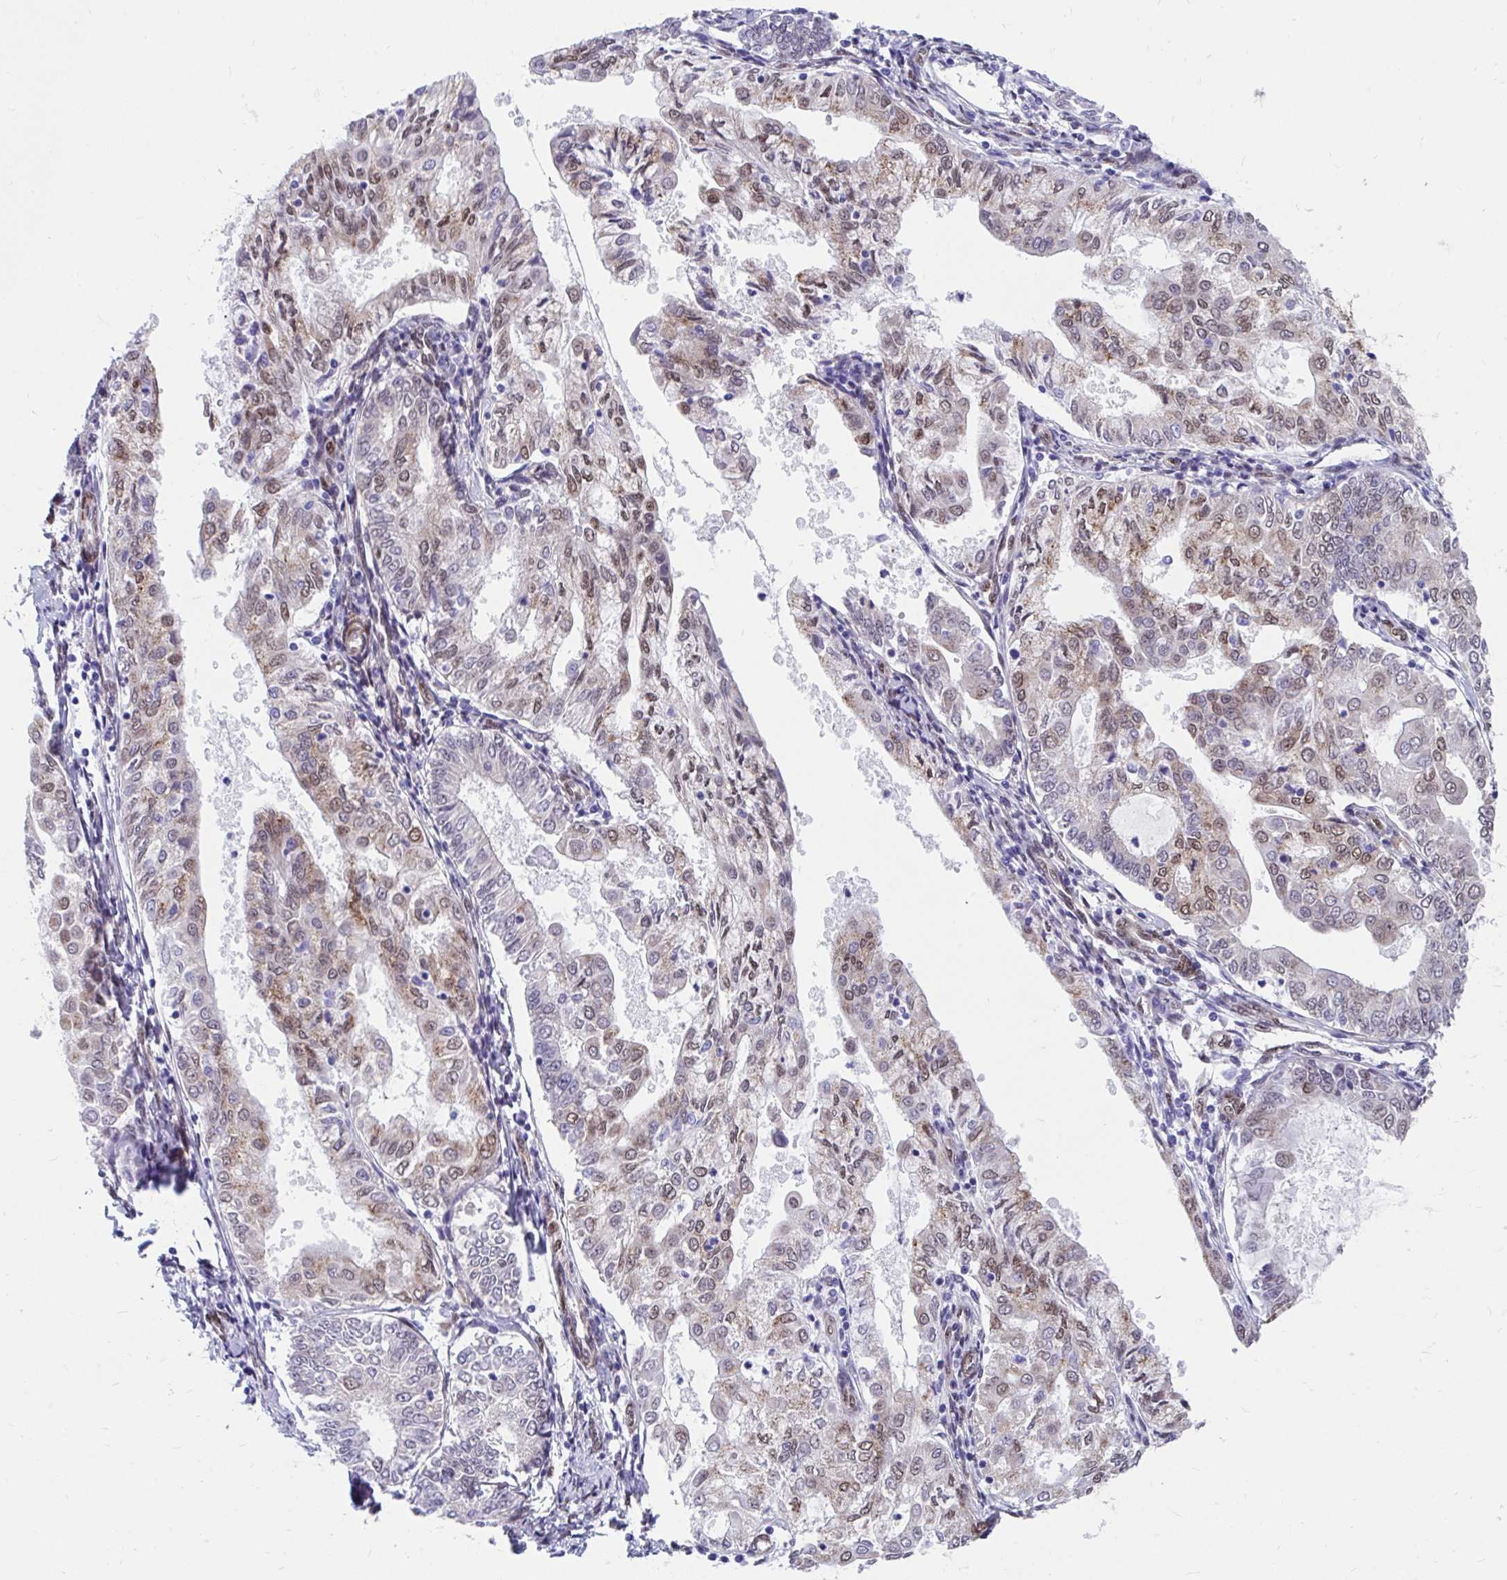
{"staining": {"intensity": "moderate", "quantity": "25%-75%", "location": "cytoplasmic/membranous,nuclear"}, "tissue": "endometrial cancer", "cell_type": "Tumor cells", "image_type": "cancer", "snomed": [{"axis": "morphology", "description": "Adenocarcinoma, NOS"}, {"axis": "topography", "description": "Endometrium"}], "caption": "Tumor cells reveal medium levels of moderate cytoplasmic/membranous and nuclear expression in about 25%-75% of cells in endometrial cancer (adenocarcinoma).", "gene": "RBPMS", "patient": {"sex": "female", "age": 68}}